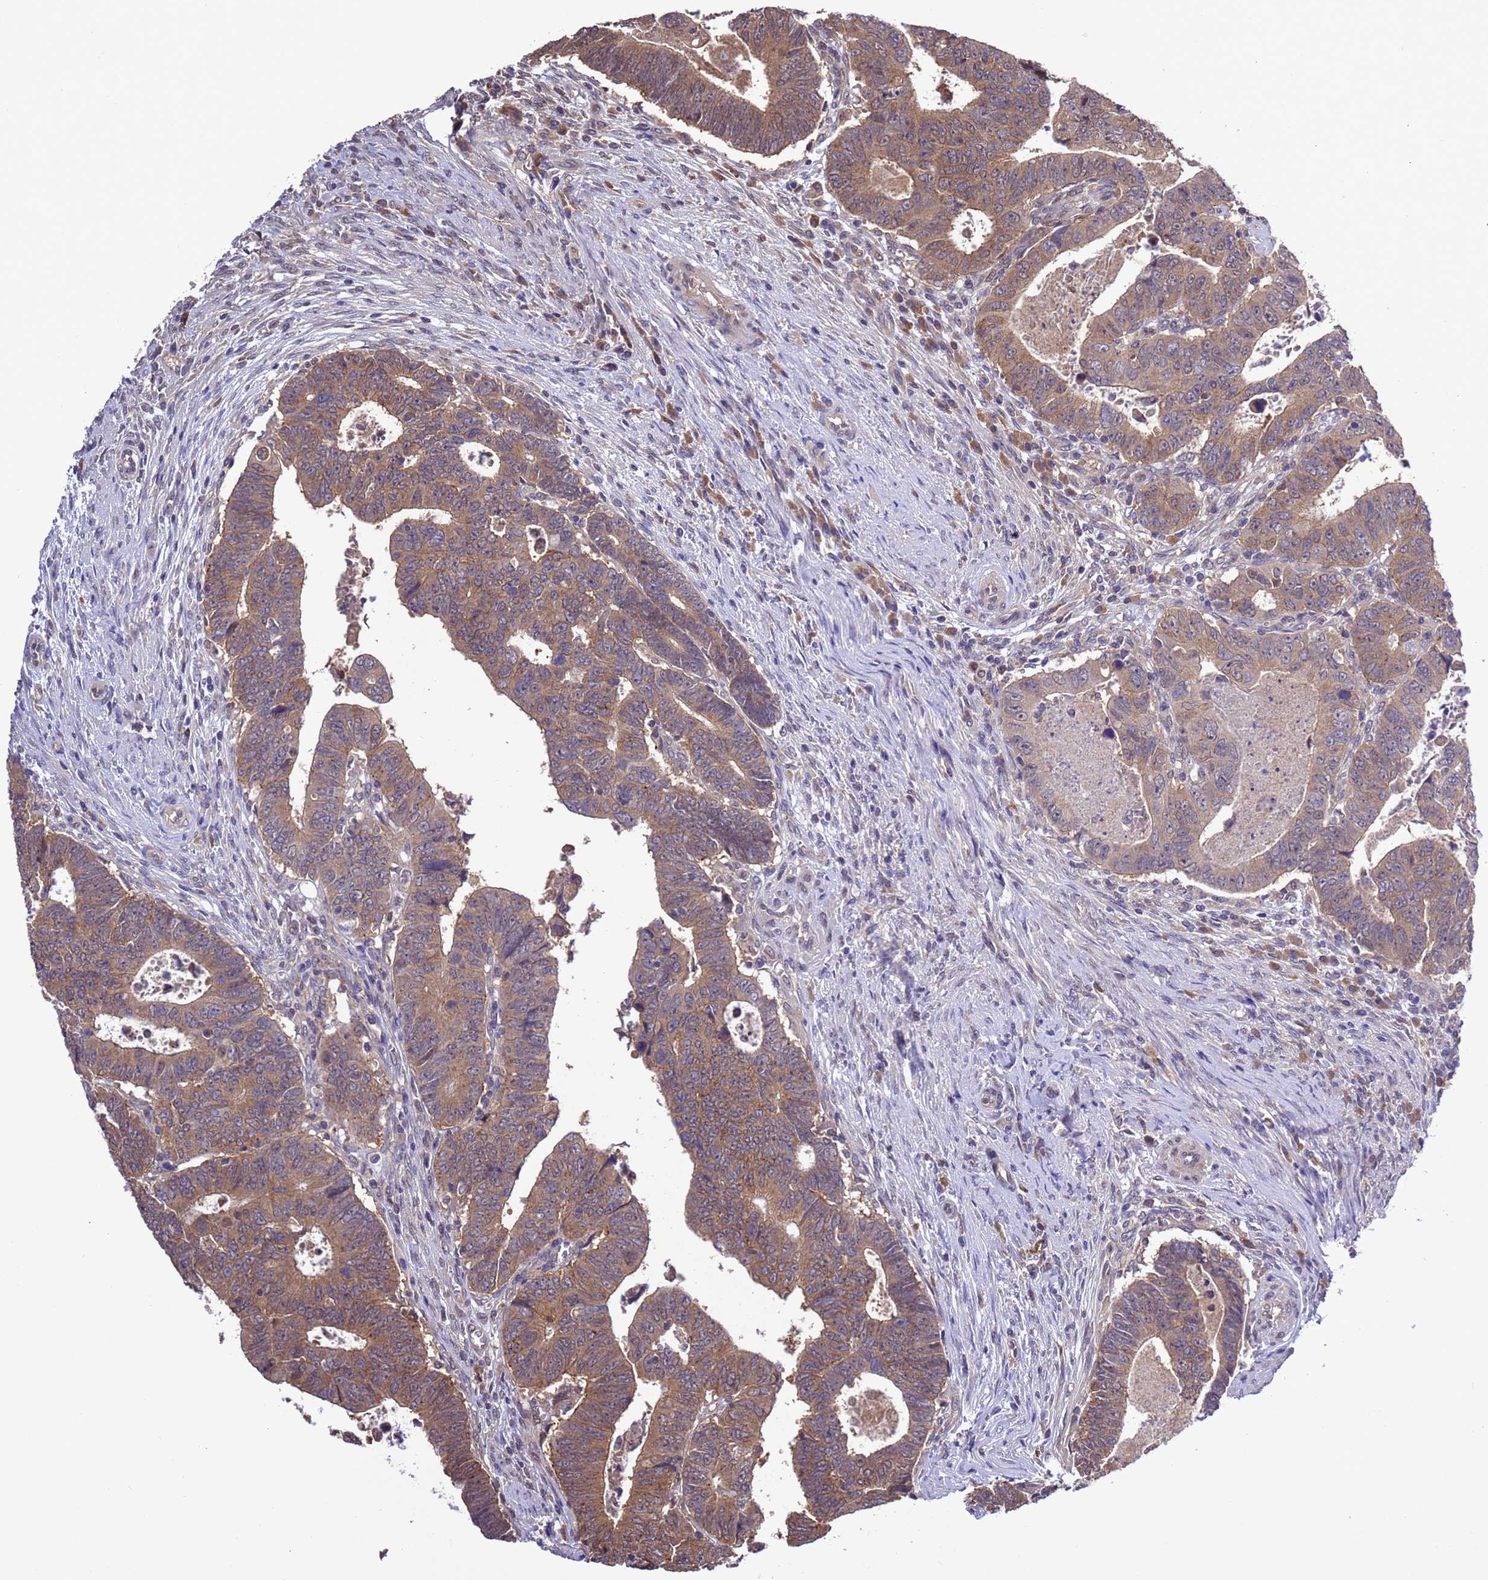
{"staining": {"intensity": "moderate", "quantity": ">75%", "location": "cytoplasmic/membranous"}, "tissue": "colorectal cancer", "cell_type": "Tumor cells", "image_type": "cancer", "snomed": [{"axis": "morphology", "description": "Normal tissue, NOS"}, {"axis": "morphology", "description": "Adenocarcinoma, NOS"}, {"axis": "topography", "description": "Rectum"}], "caption": "Colorectal adenocarcinoma stained with DAB IHC demonstrates medium levels of moderate cytoplasmic/membranous staining in about >75% of tumor cells.", "gene": "ZFP69B", "patient": {"sex": "female", "age": 65}}